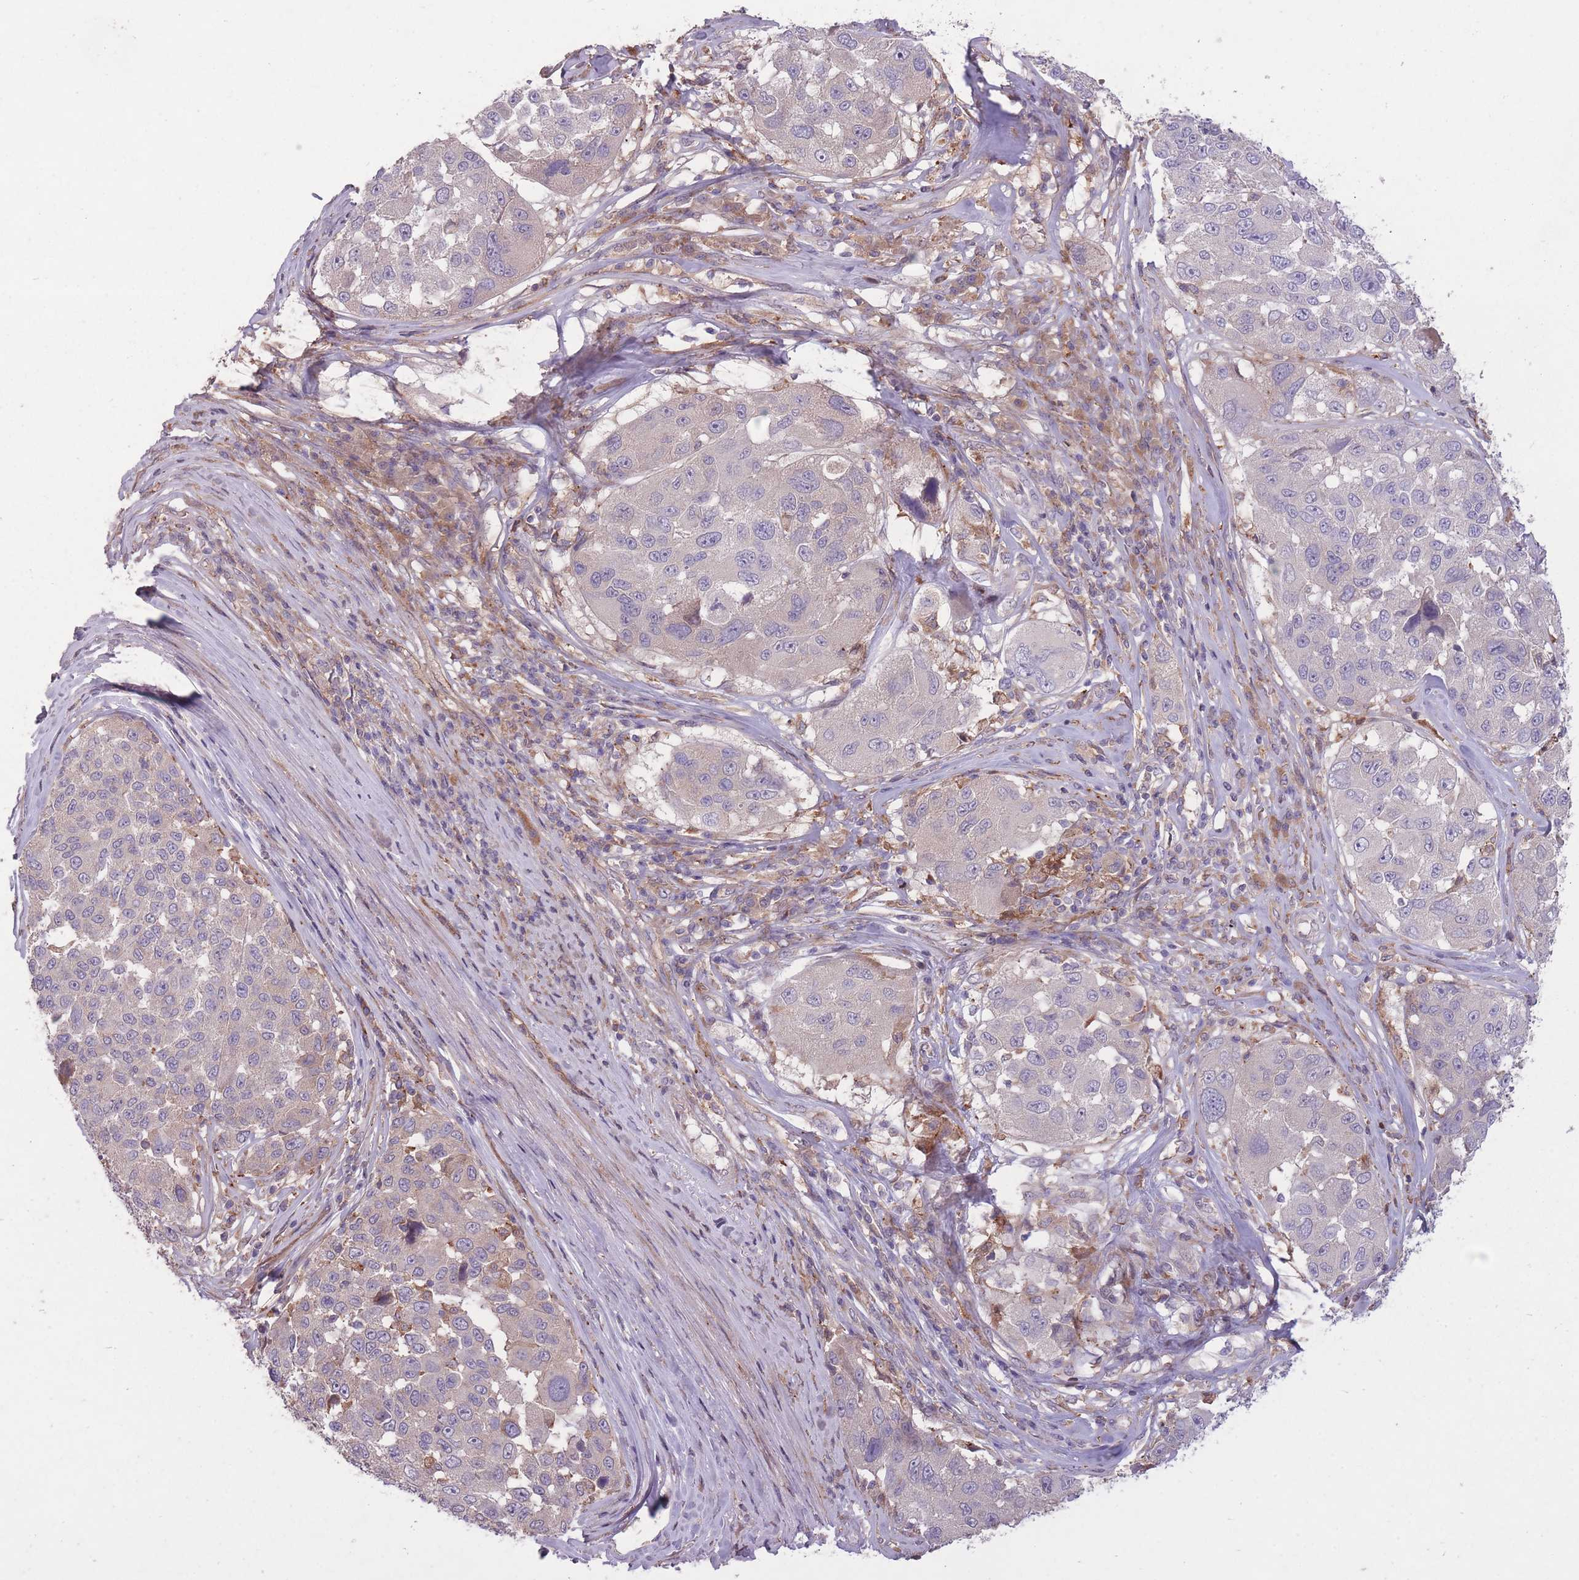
{"staining": {"intensity": "negative", "quantity": "none", "location": "none"}, "tissue": "melanoma", "cell_type": "Tumor cells", "image_type": "cancer", "snomed": [{"axis": "morphology", "description": "Malignant melanoma, NOS"}, {"axis": "topography", "description": "Skin"}], "caption": "An image of human malignant melanoma is negative for staining in tumor cells. (Stains: DAB immunohistochemistry with hematoxylin counter stain, Microscopy: brightfield microscopy at high magnification).", "gene": "OR2V2", "patient": {"sex": "female", "age": 66}}